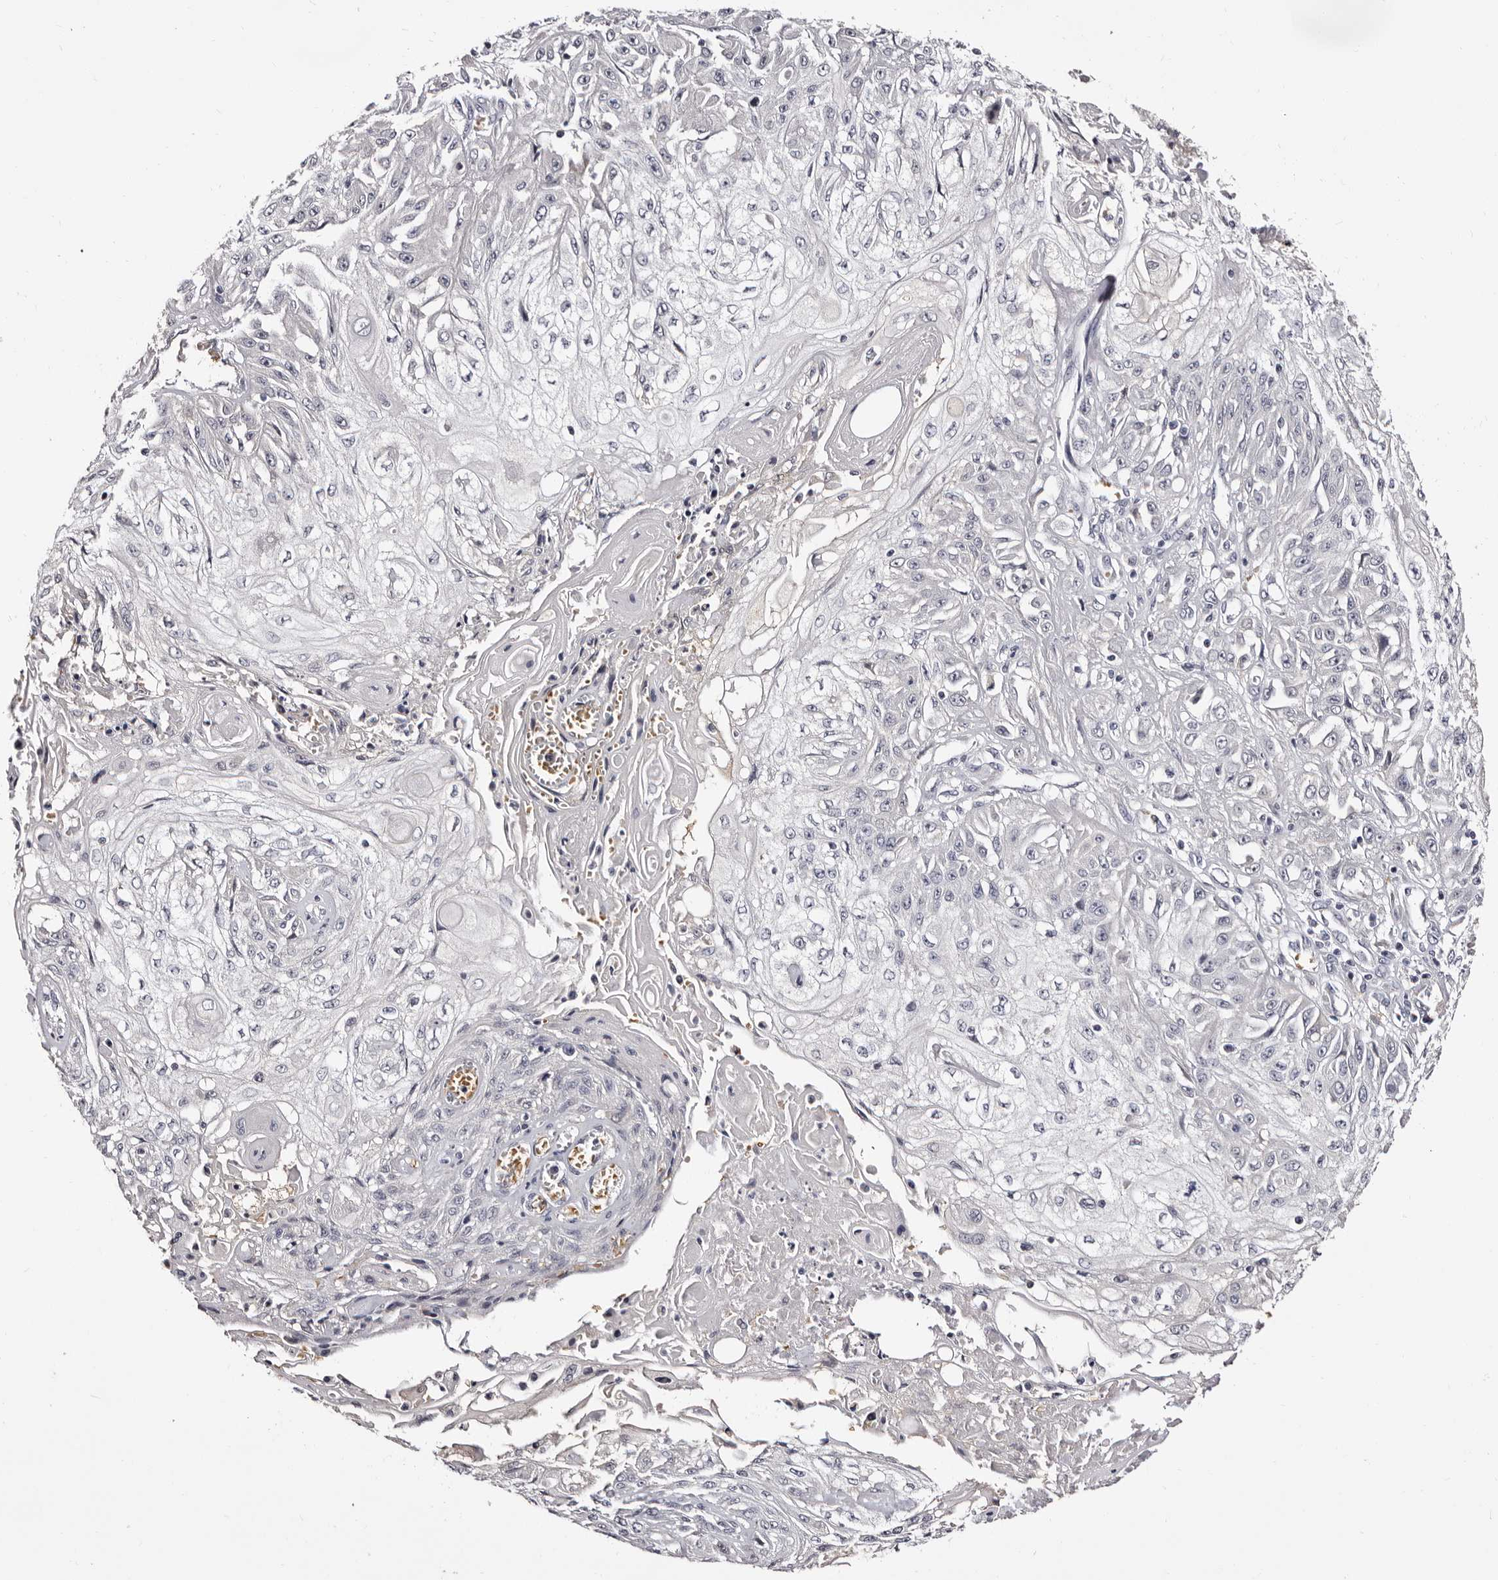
{"staining": {"intensity": "negative", "quantity": "none", "location": "none"}, "tissue": "skin cancer", "cell_type": "Tumor cells", "image_type": "cancer", "snomed": [{"axis": "morphology", "description": "Squamous cell carcinoma, NOS"}, {"axis": "morphology", "description": "Squamous cell carcinoma, metastatic, NOS"}, {"axis": "topography", "description": "Skin"}, {"axis": "topography", "description": "Lymph node"}], "caption": "Histopathology image shows no significant protein positivity in tumor cells of skin metastatic squamous cell carcinoma.", "gene": "BPGM", "patient": {"sex": "male", "age": 75}}